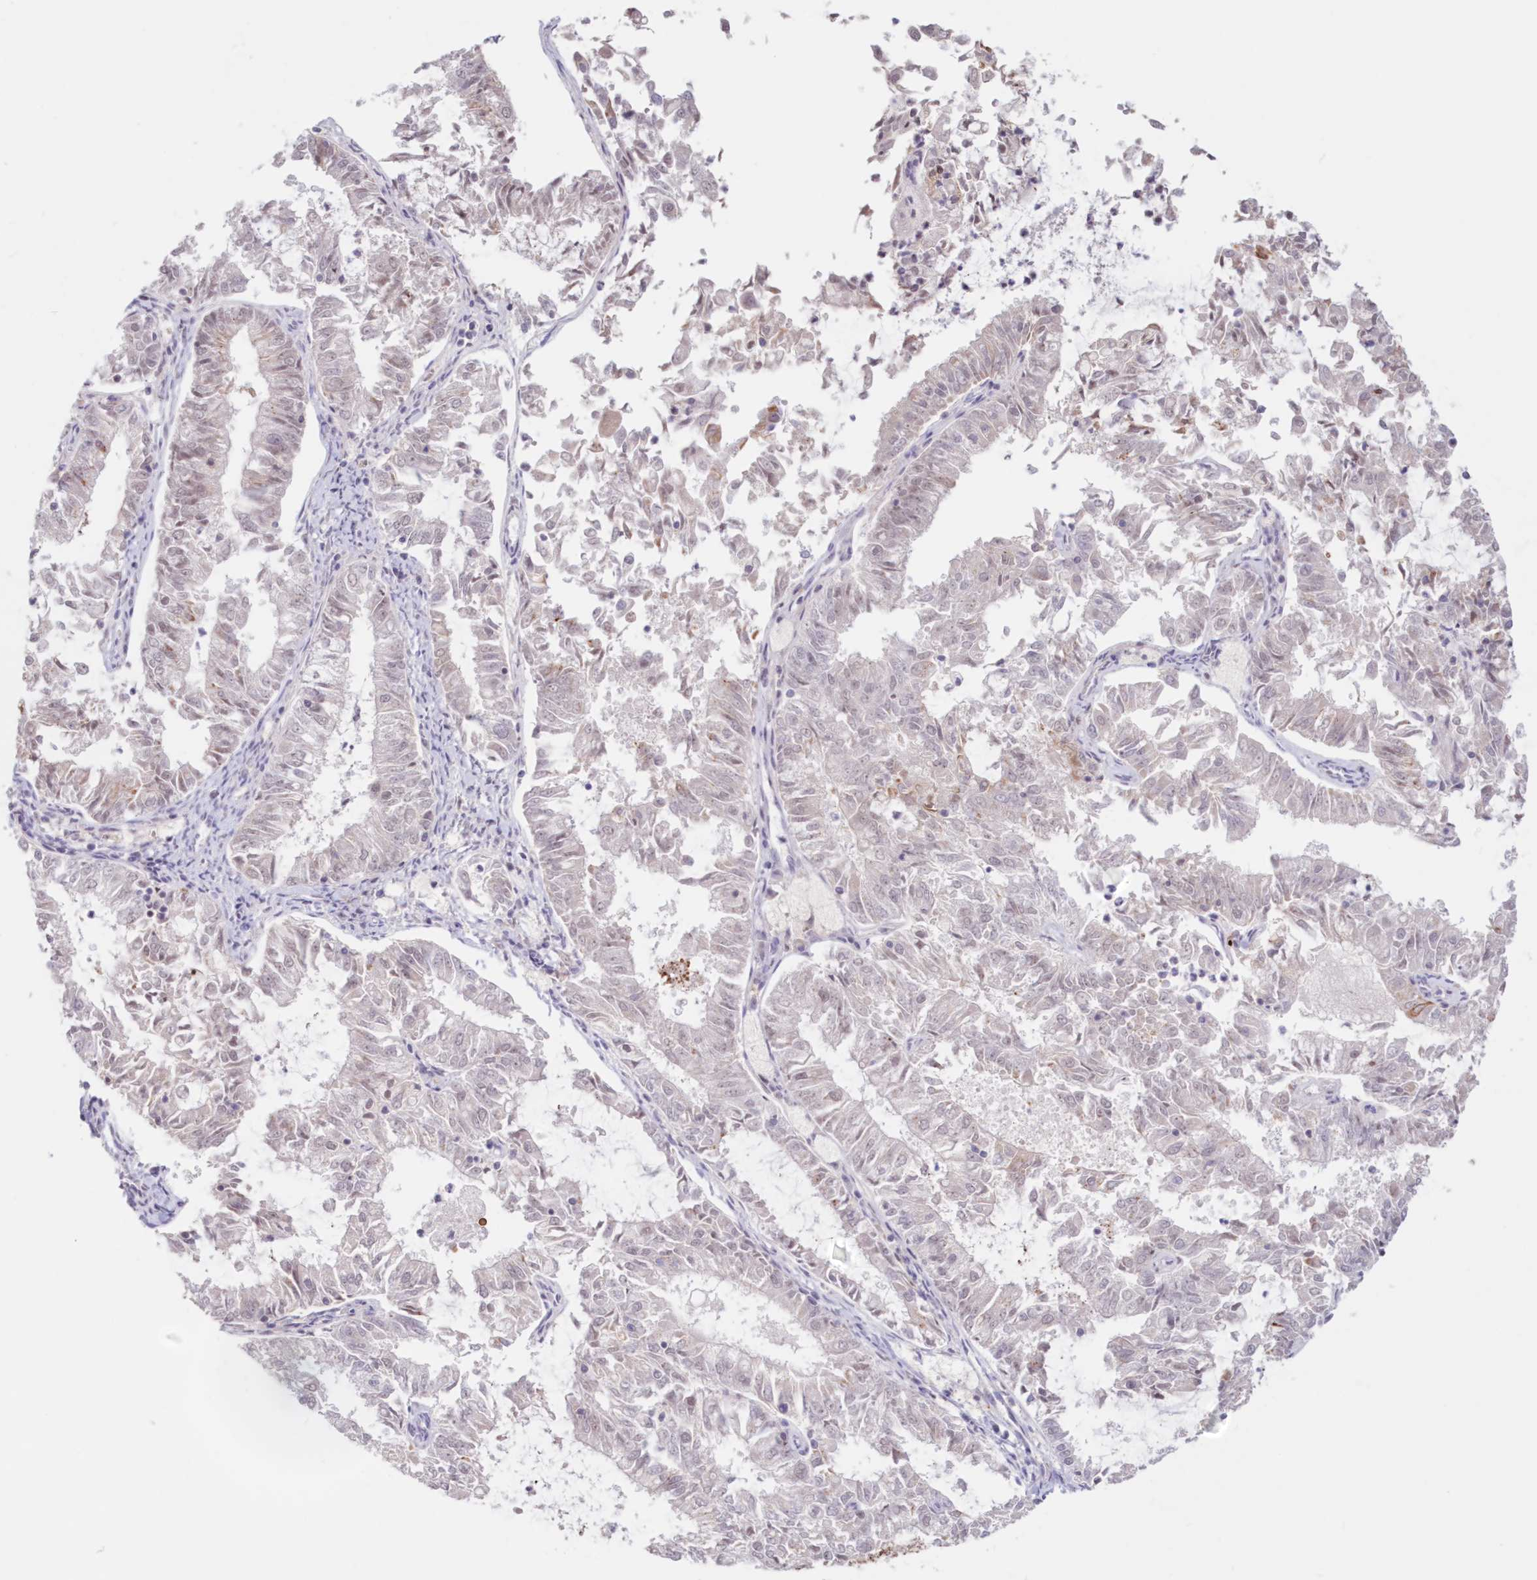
{"staining": {"intensity": "negative", "quantity": "none", "location": "none"}, "tissue": "endometrial cancer", "cell_type": "Tumor cells", "image_type": "cancer", "snomed": [{"axis": "morphology", "description": "Adenocarcinoma, NOS"}, {"axis": "topography", "description": "Endometrium"}], "caption": "Immunohistochemical staining of endometrial cancer (adenocarcinoma) demonstrates no significant positivity in tumor cells. (IHC, brightfield microscopy, high magnification).", "gene": "POLR2B", "patient": {"sex": "female", "age": 57}}